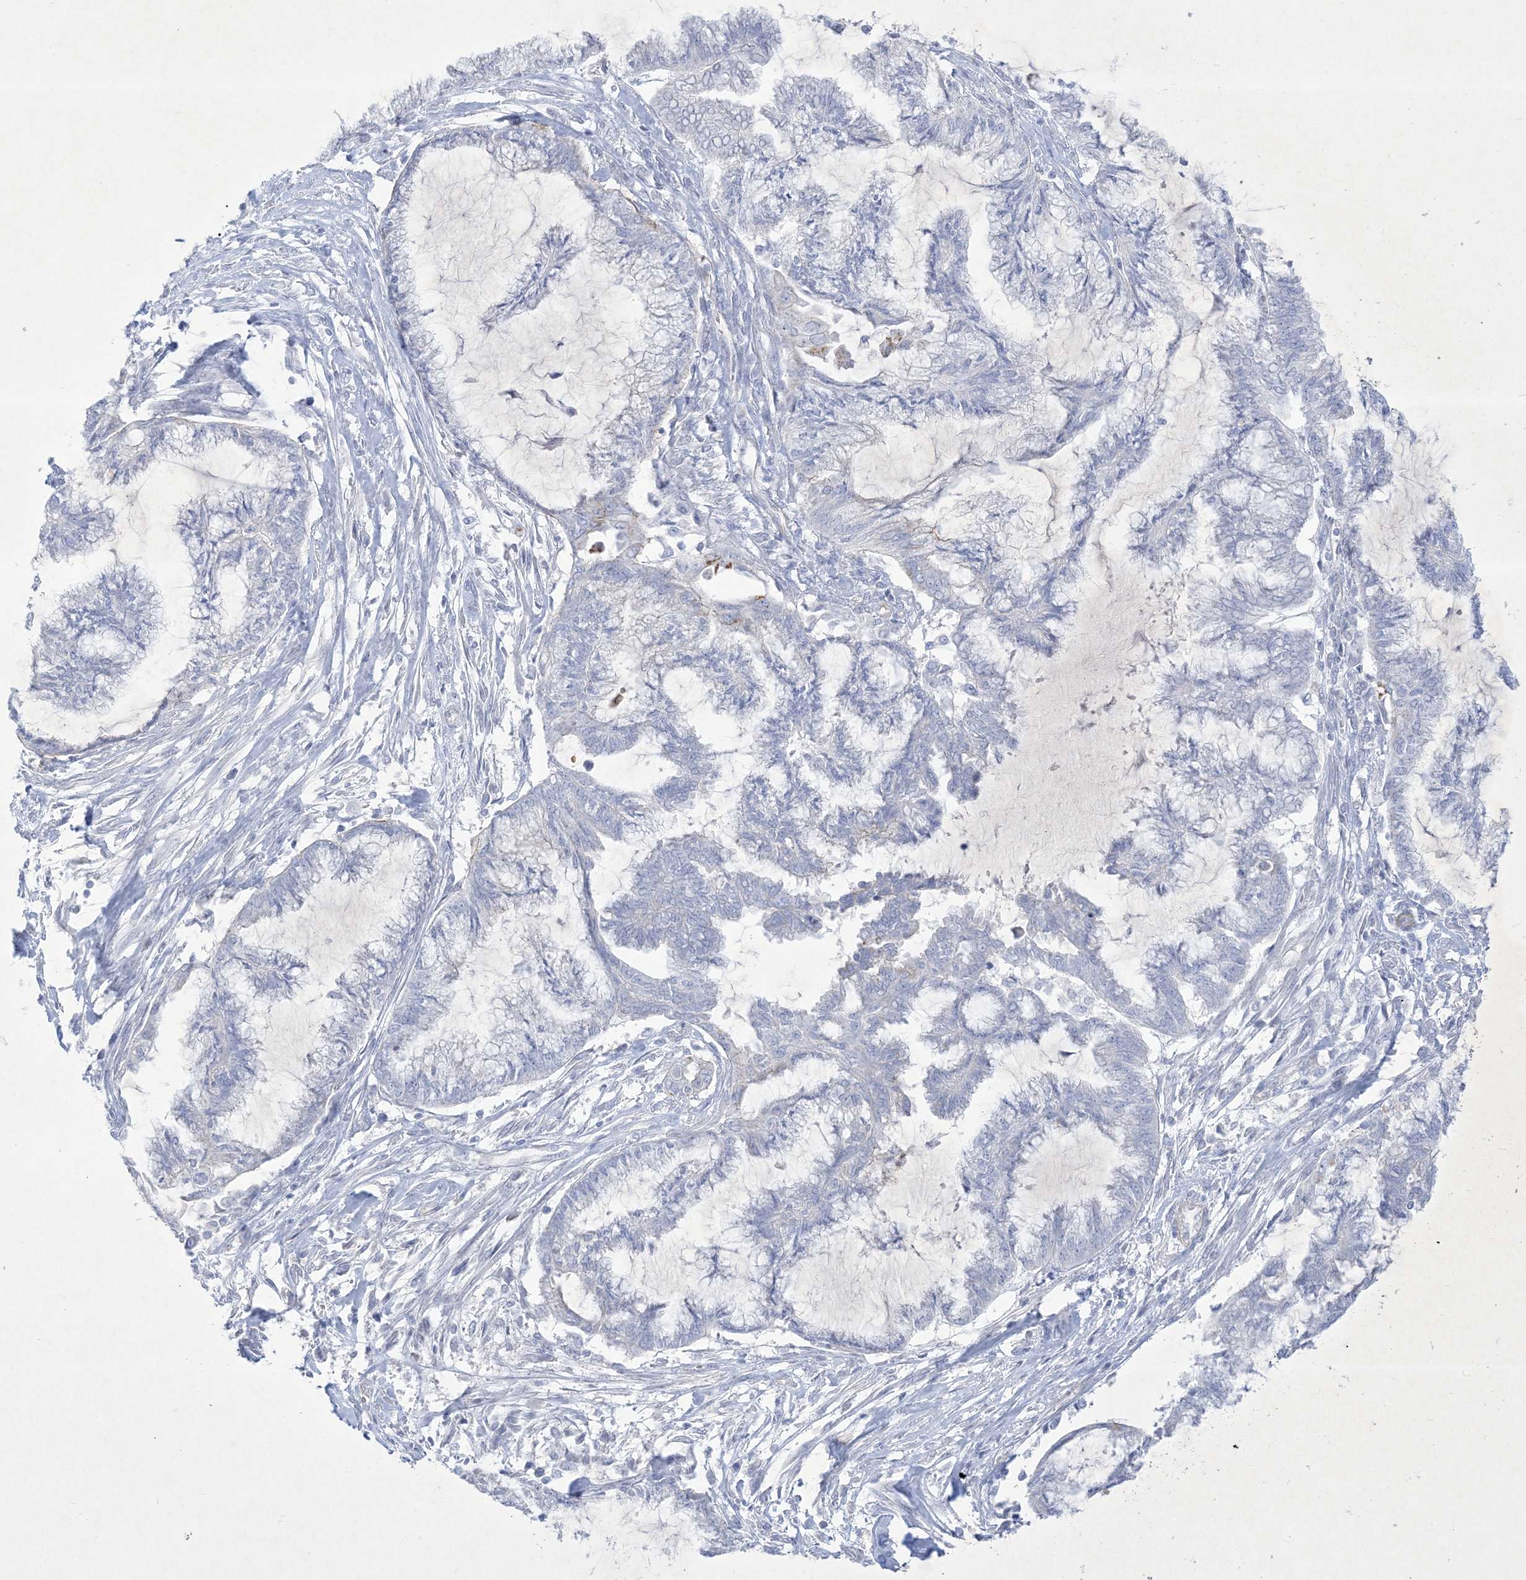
{"staining": {"intensity": "negative", "quantity": "none", "location": "none"}, "tissue": "endometrial cancer", "cell_type": "Tumor cells", "image_type": "cancer", "snomed": [{"axis": "morphology", "description": "Adenocarcinoma, NOS"}, {"axis": "topography", "description": "Endometrium"}], "caption": "High magnification brightfield microscopy of endometrial cancer (adenocarcinoma) stained with DAB (3,3'-diaminobenzidine) (brown) and counterstained with hematoxylin (blue): tumor cells show no significant staining. Nuclei are stained in blue.", "gene": "B3GNT7", "patient": {"sex": "female", "age": 86}}